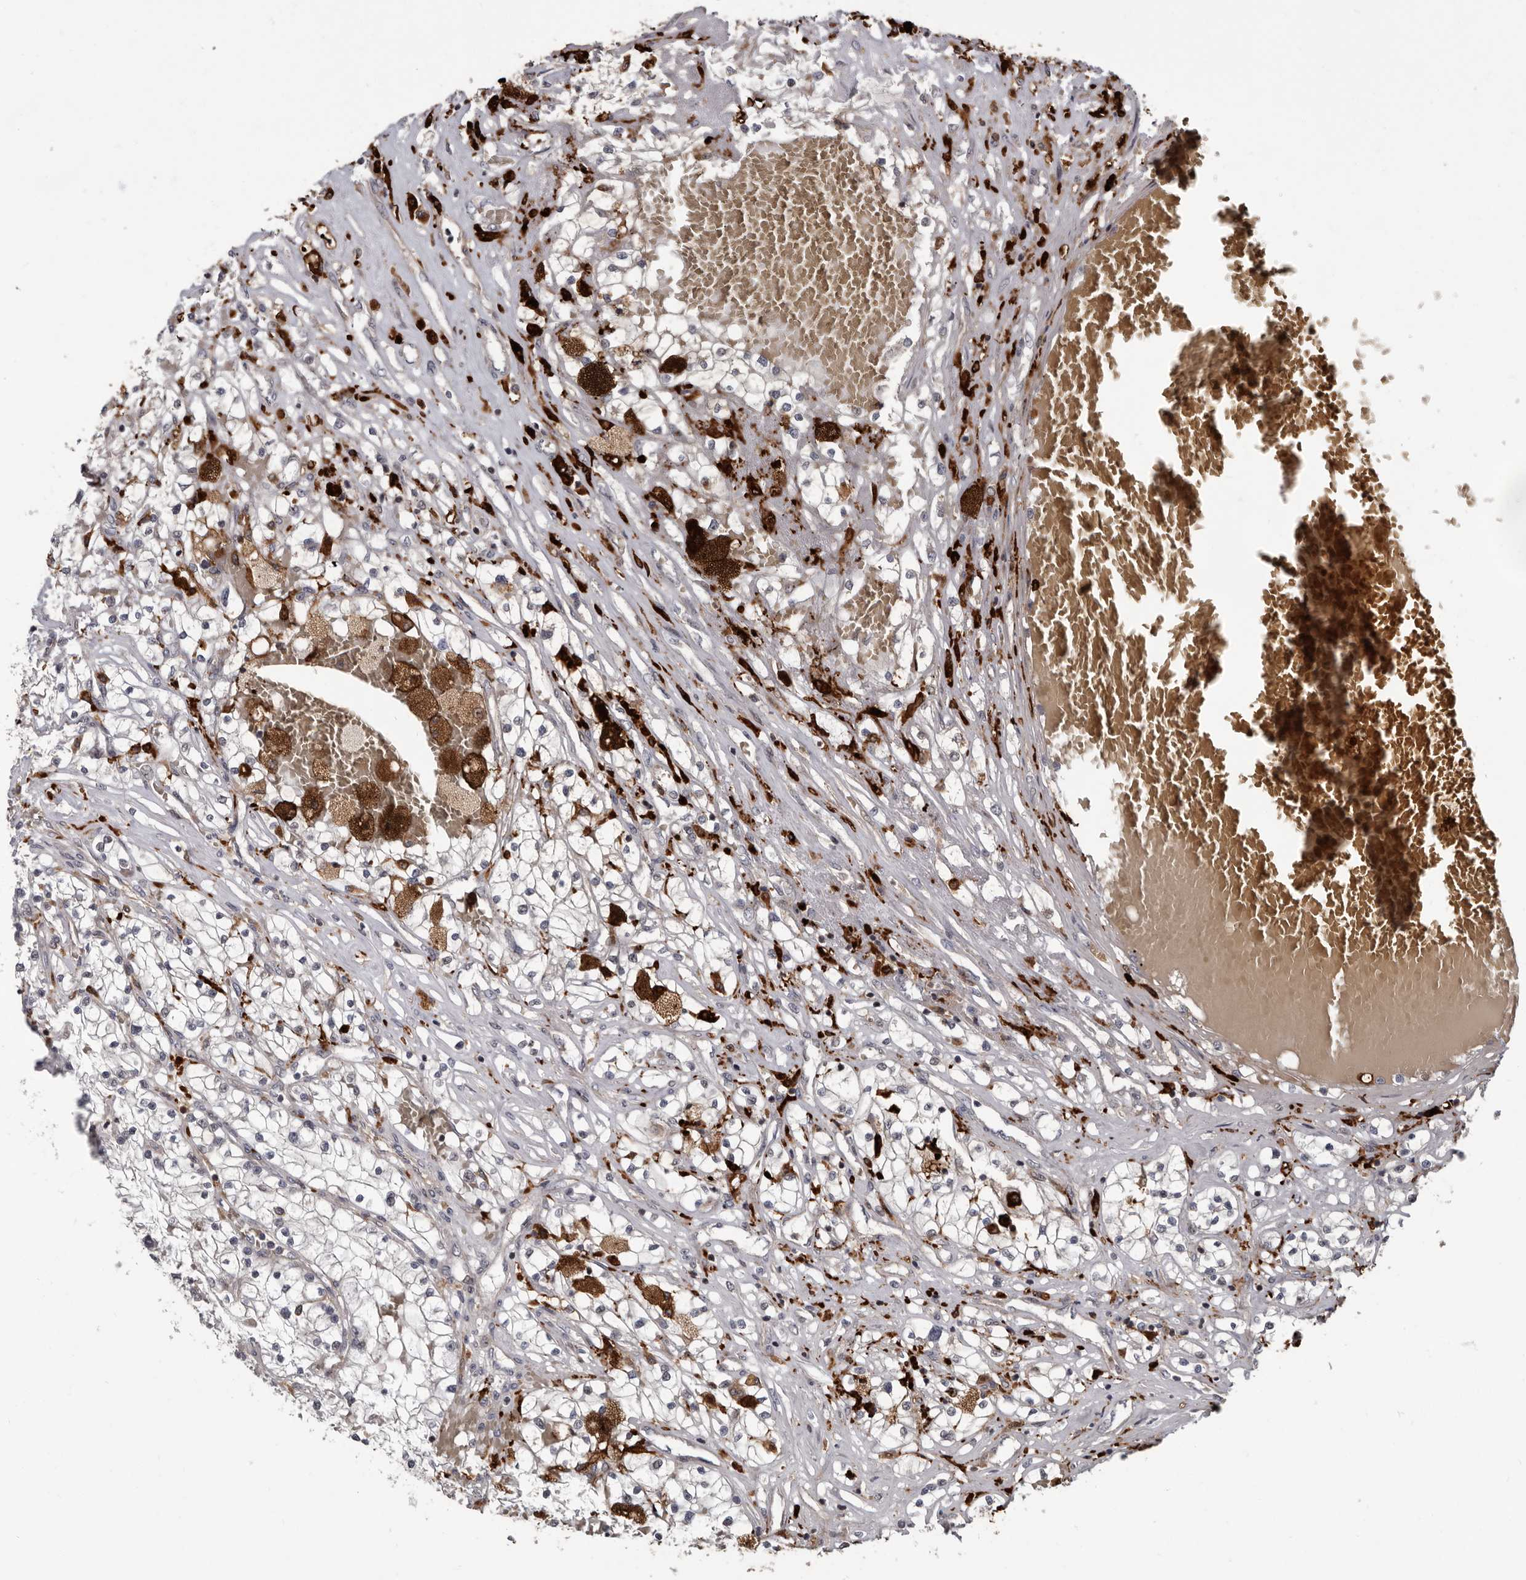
{"staining": {"intensity": "weak", "quantity": ">75%", "location": "cytoplasmic/membranous"}, "tissue": "renal cancer", "cell_type": "Tumor cells", "image_type": "cancer", "snomed": [{"axis": "morphology", "description": "Normal tissue, NOS"}, {"axis": "morphology", "description": "Adenocarcinoma, NOS"}, {"axis": "topography", "description": "Kidney"}], "caption": "Immunohistochemistry (IHC) (DAB (3,3'-diaminobenzidine)) staining of renal adenocarcinoma exhibits weak cytoplasmic/membranous protein positivity in about >75% of tumor cells. (brown staining indicates protein expression, while blue staining denotes nuclei).", "gene": "FGFR4", "patient": {"sex": "male", "age": 68}}